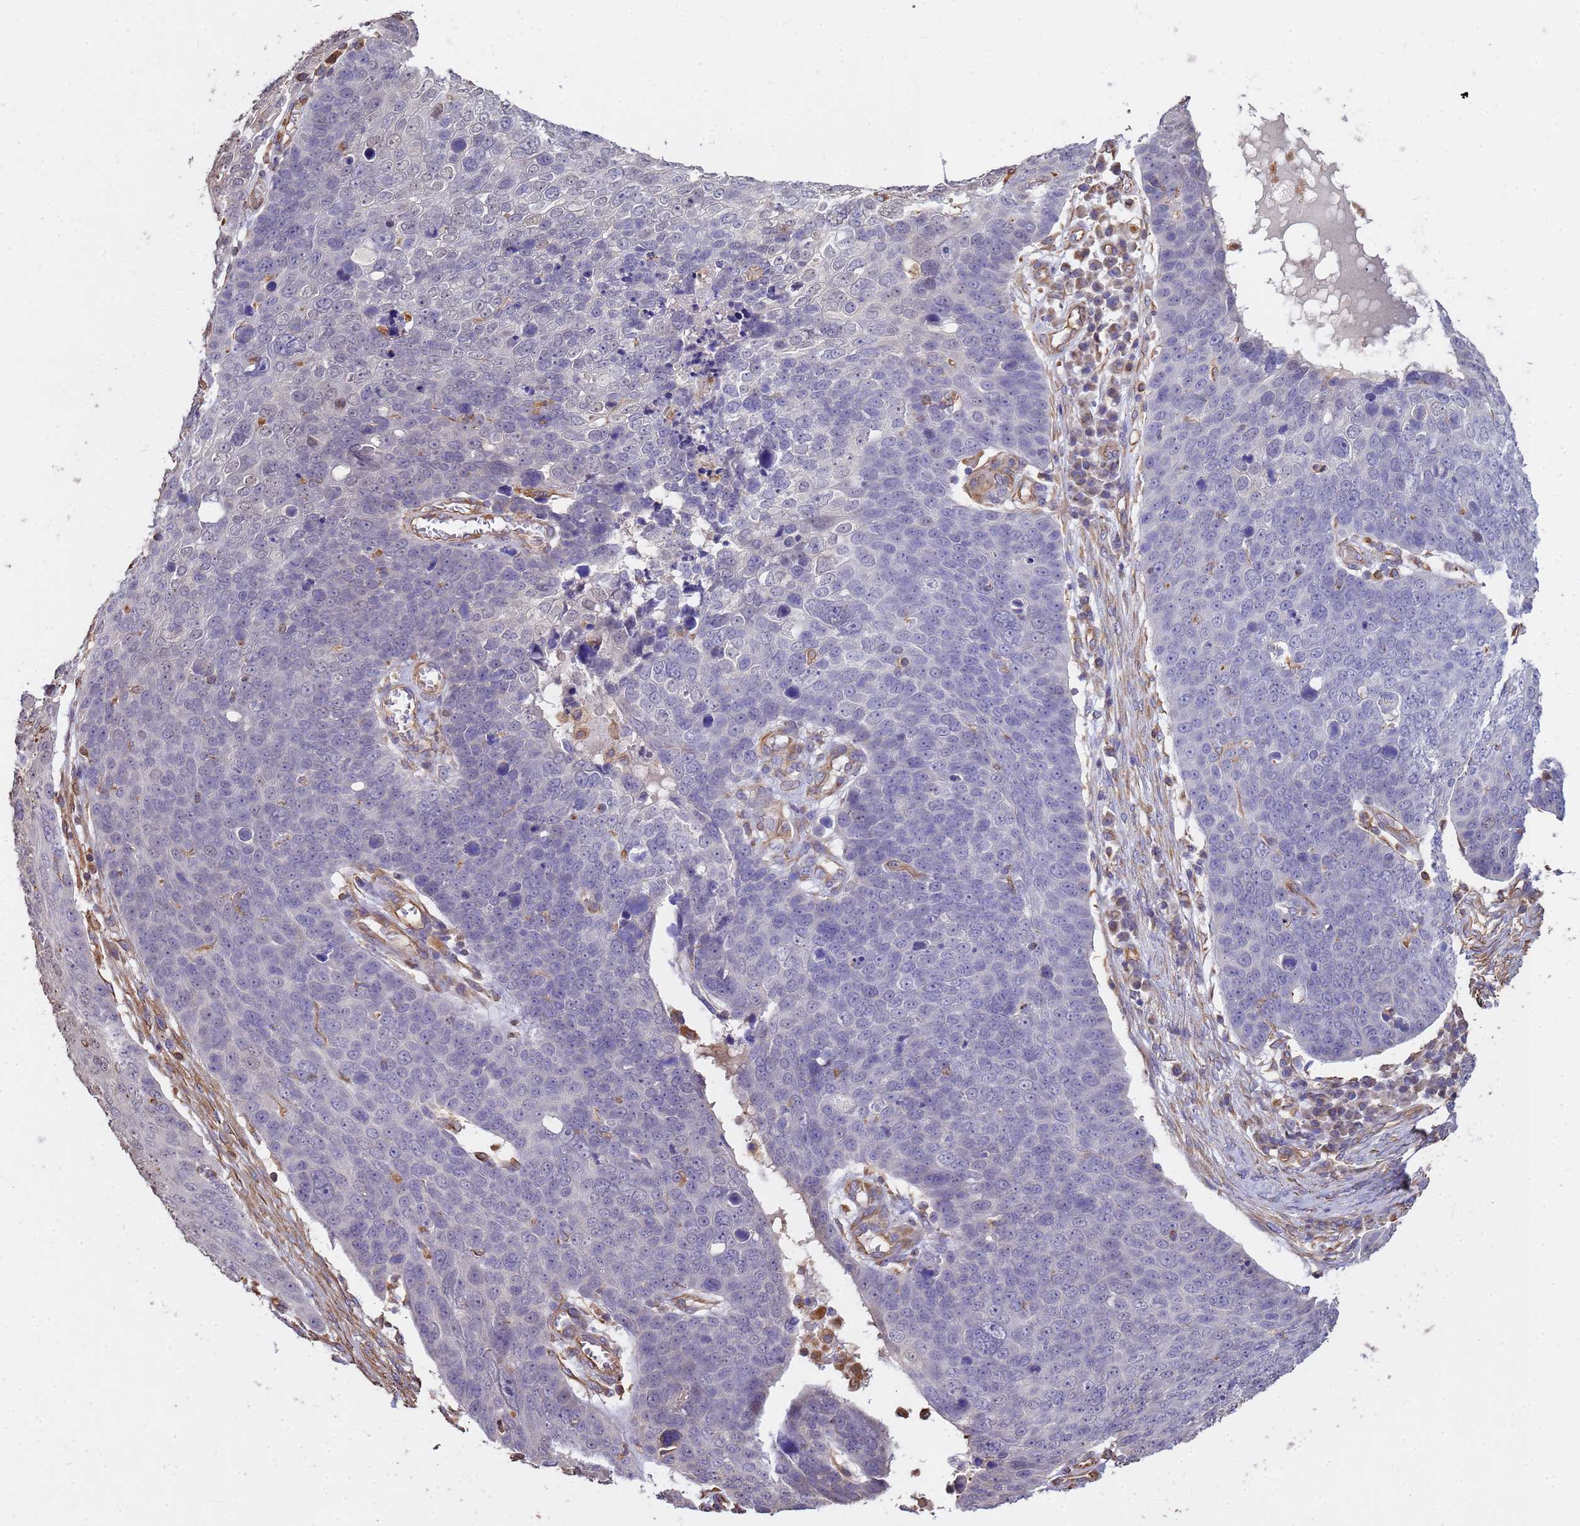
{"staining": {"intensity": "negative", "quantity": "none", "location": "none"}, "tissue": "skin cancer", "cell_type": "Tumor cells", "image_type": "cancer", "snomed": [{"axis": "morphology", "description": "Squamous cell carcinoma, NOS"}, {"axis": "topography", "description": "Skin"}], "caption": "DAB immunohistochemical staining of squamous cell carcinoma (skin) displays no significant staining in tumor cells.", "gene": "TCEAL3", "patient": {"sex": "male", "age": 71}}